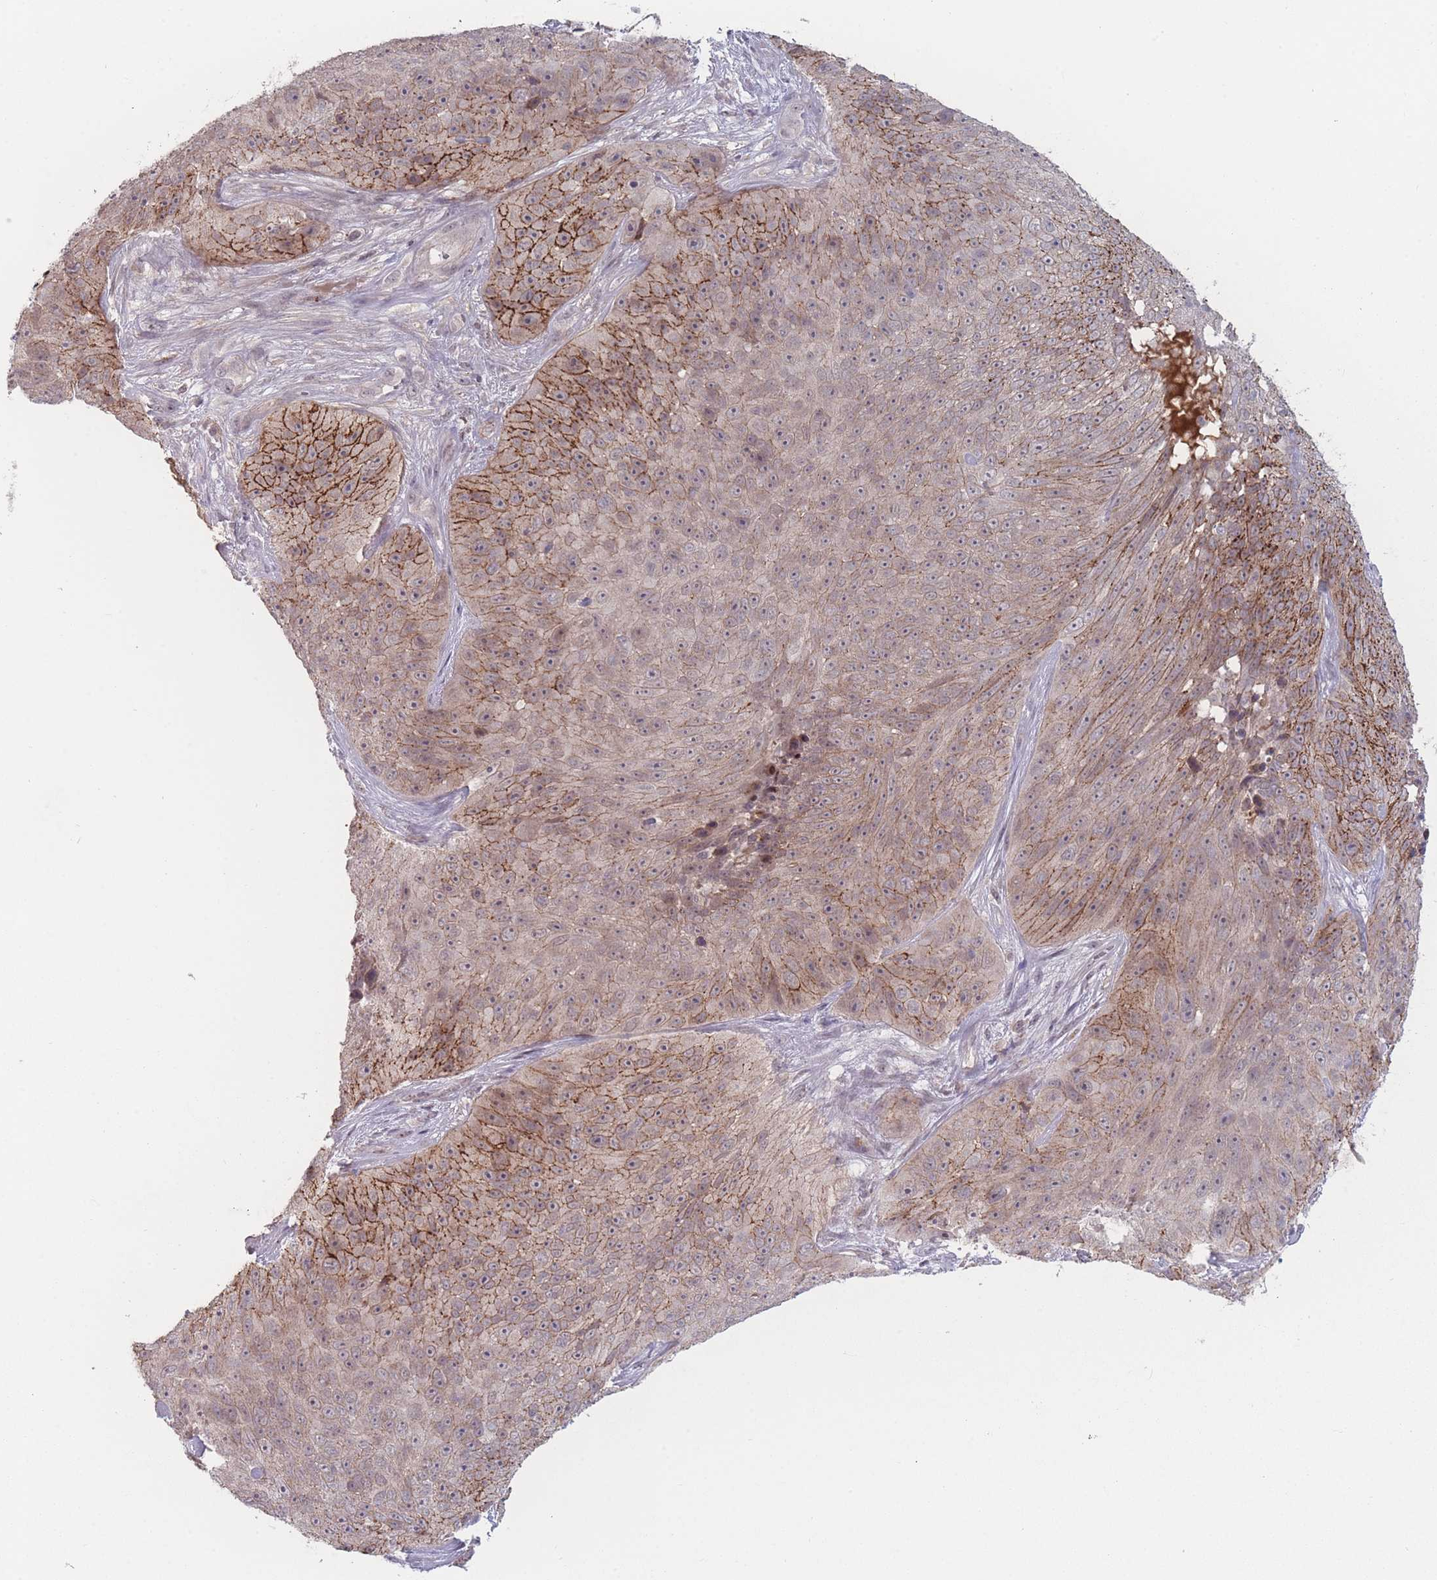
{"staining": {"intensity": "moderate", "quantity": "<25%", "location": "cytoplasmic/membranous"}, "tissue": "skin cancer", "cell_type": "Tumor cells", "image_type": "cancer", "snomed": [{"axis": "morphology", "description": "Squamous cell carcinoma, NOS"}, {"axis": "topography", "description": "Skin"}], "caption": "About <25% of tumor cells in squamous cell carcinoma (skin) display moderate cytoplasmic/membranous protein expression as visualized by brown immunohistochemical staining.", "gene": "TMEM232", "patient": {"sex": "female", "age": 87}}